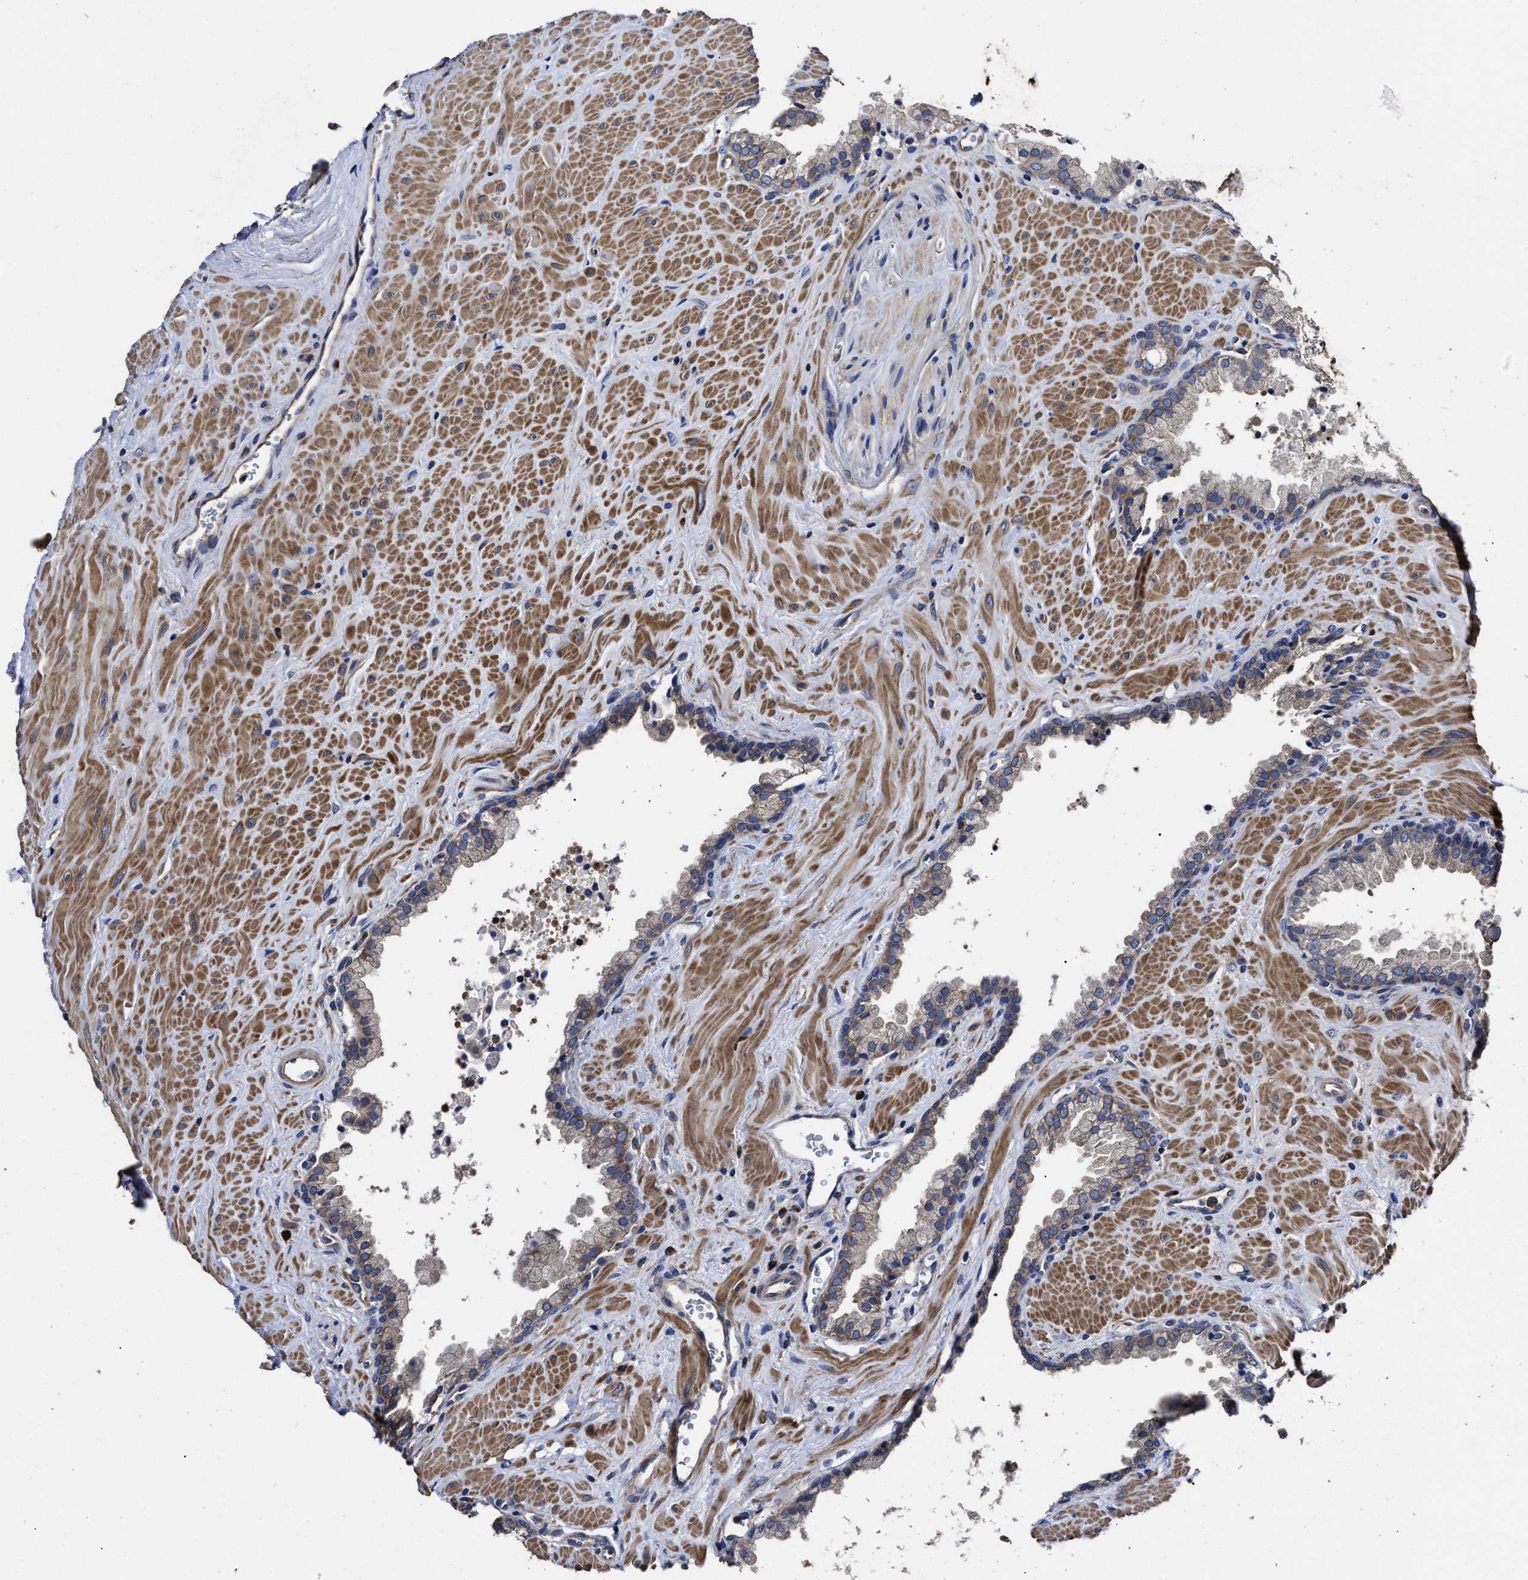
{"staining": {"intensity": "negative", "quantity": "none", "location": "none"}, "tissue": "prostate cancer", "cell_type": "Tumor cells", "image_type": "cancer", "snomed": [{"axis": "morphology", "description": "Adenocarcinoma, Low grade"}, {"axis": "topography", "description": "Prostate"}], "caption": "Immunohistochemical staining of prostate cancer shows no significant expression in tumor cells. (DAB IHC, high magnification).", "gene": "AVEN", "patient": {"sex": "male", "age": 71}}